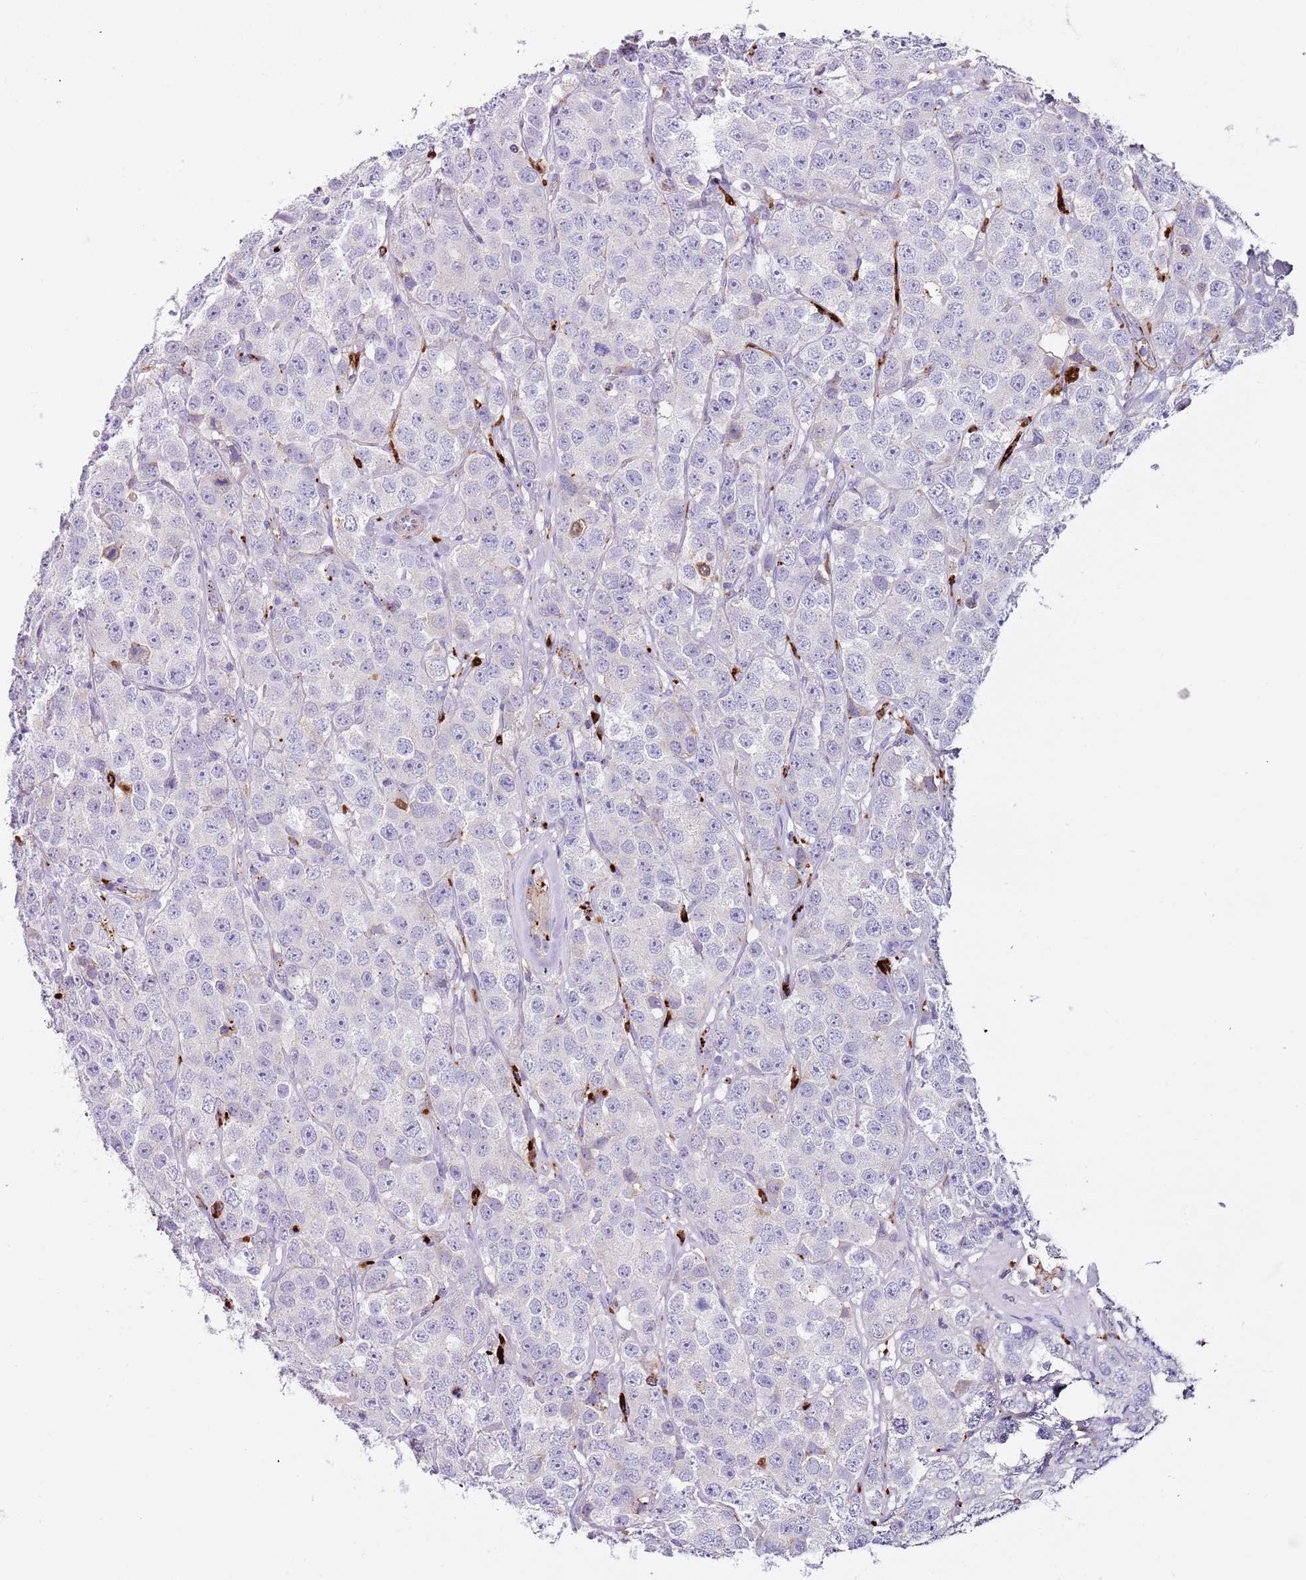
{"staining": {"intensity": "negative", "quantity": "none", "location": "none"}, "tissue": "testis cancer", "cell_type": "Tumor cells", "image_type": "cancer", "snomed": [{"axis": "morphology", "description": "Seminoma, NOS"}, {"axis": "topography", "description": "Testis"}], "caption": "Image shows no protein expression in tumor cells of testis cancer (seminoma) tissue. (IHC, brightfield microscopy, high magnification).", "gene": "LRRN3", "patient": {"sex": "male", "age": 28}}